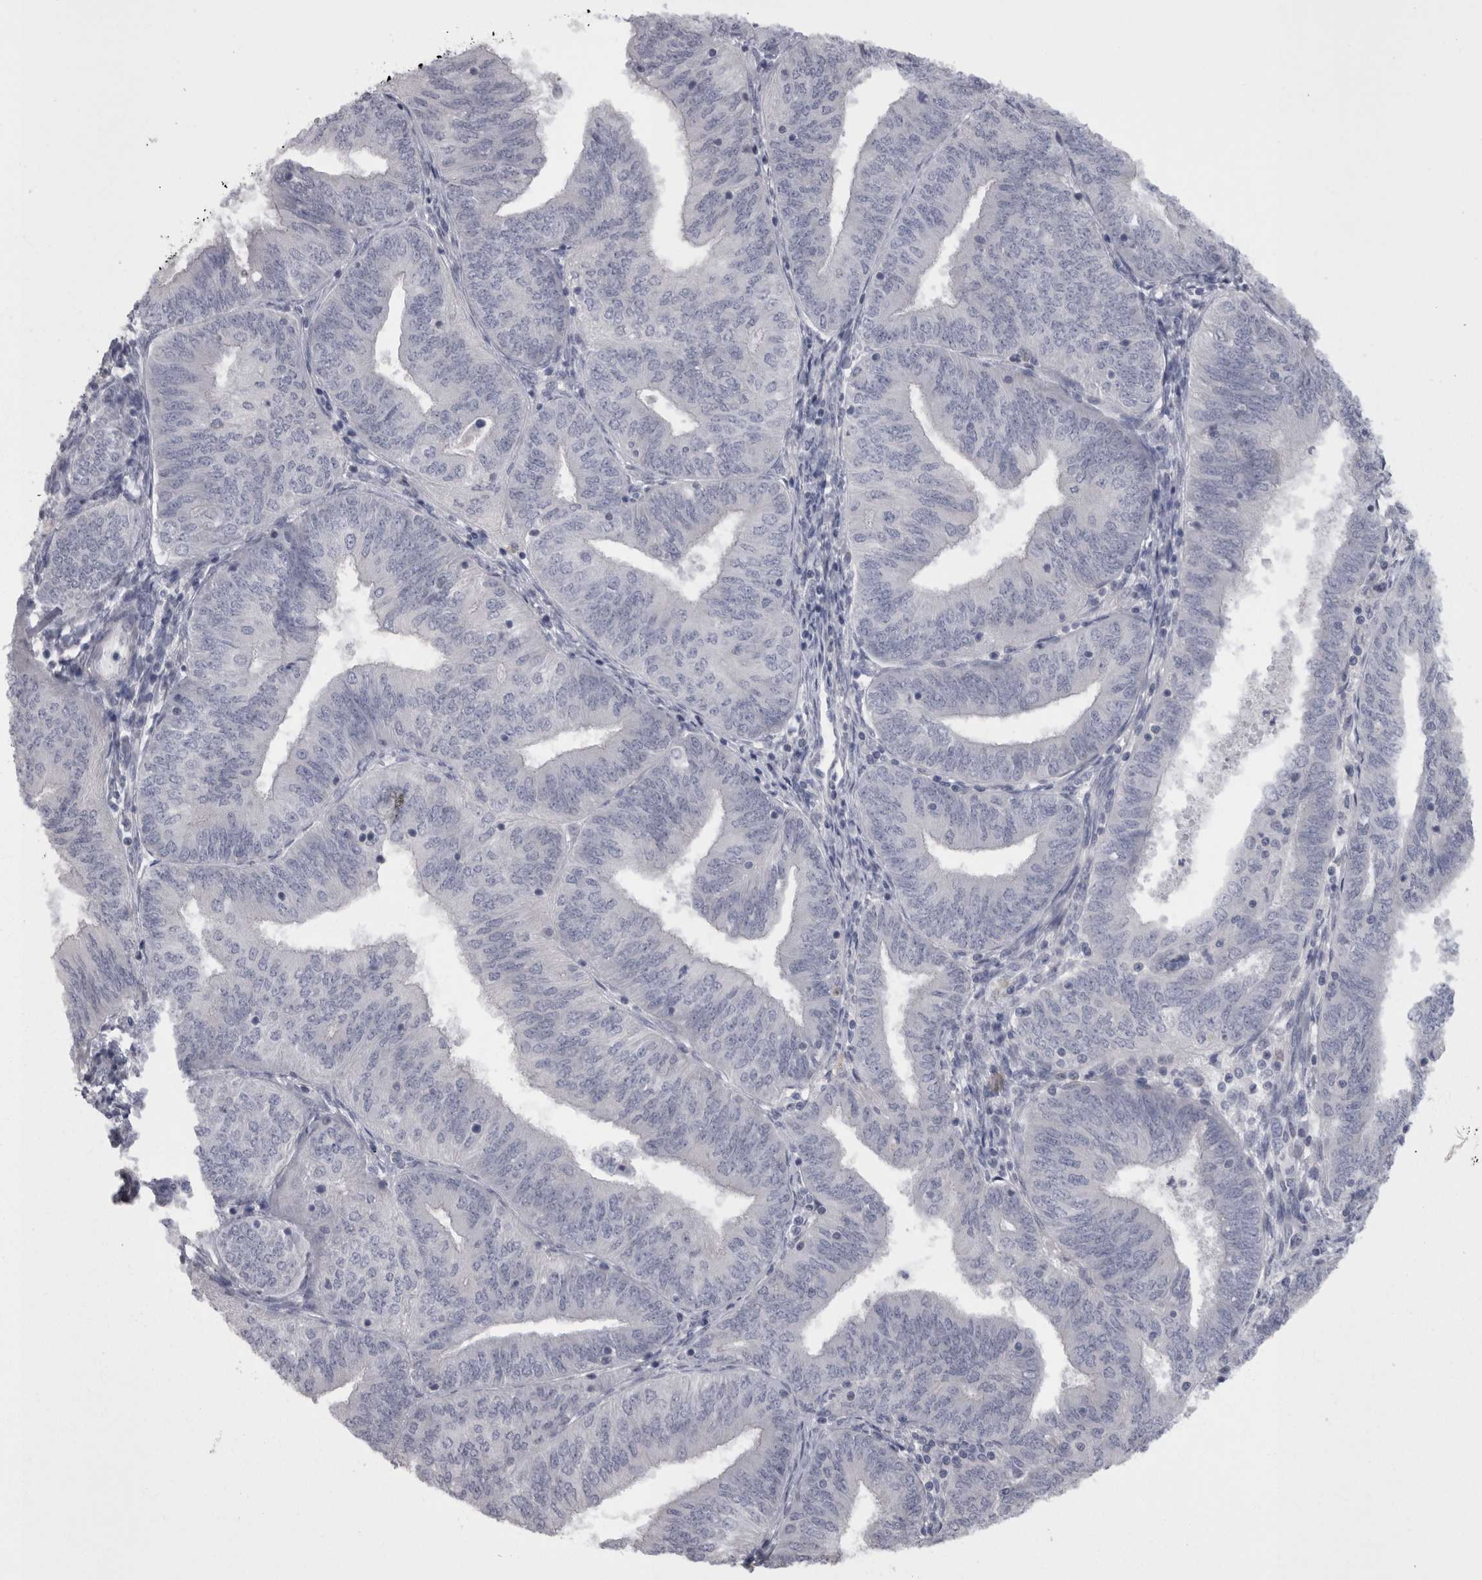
{"staining": {"intensity": "negative", "quantity": "none", "location": "none"}, "tissue": "endometrial cancer", "cell_type": "Tumor cells", "image_type": "cancer", "snomed": [{"axis": "morphology", "description": "Adenocarcinoma, NOS"}, {"axis": "topography", "description": "Endometrium"}], "caption": "IHC of endometrial cancer (adenocarcinoma) shows no positivity in tumor cells.", "gene": "CAMK2D", "patient": {"sex": "female", "age": 58}}